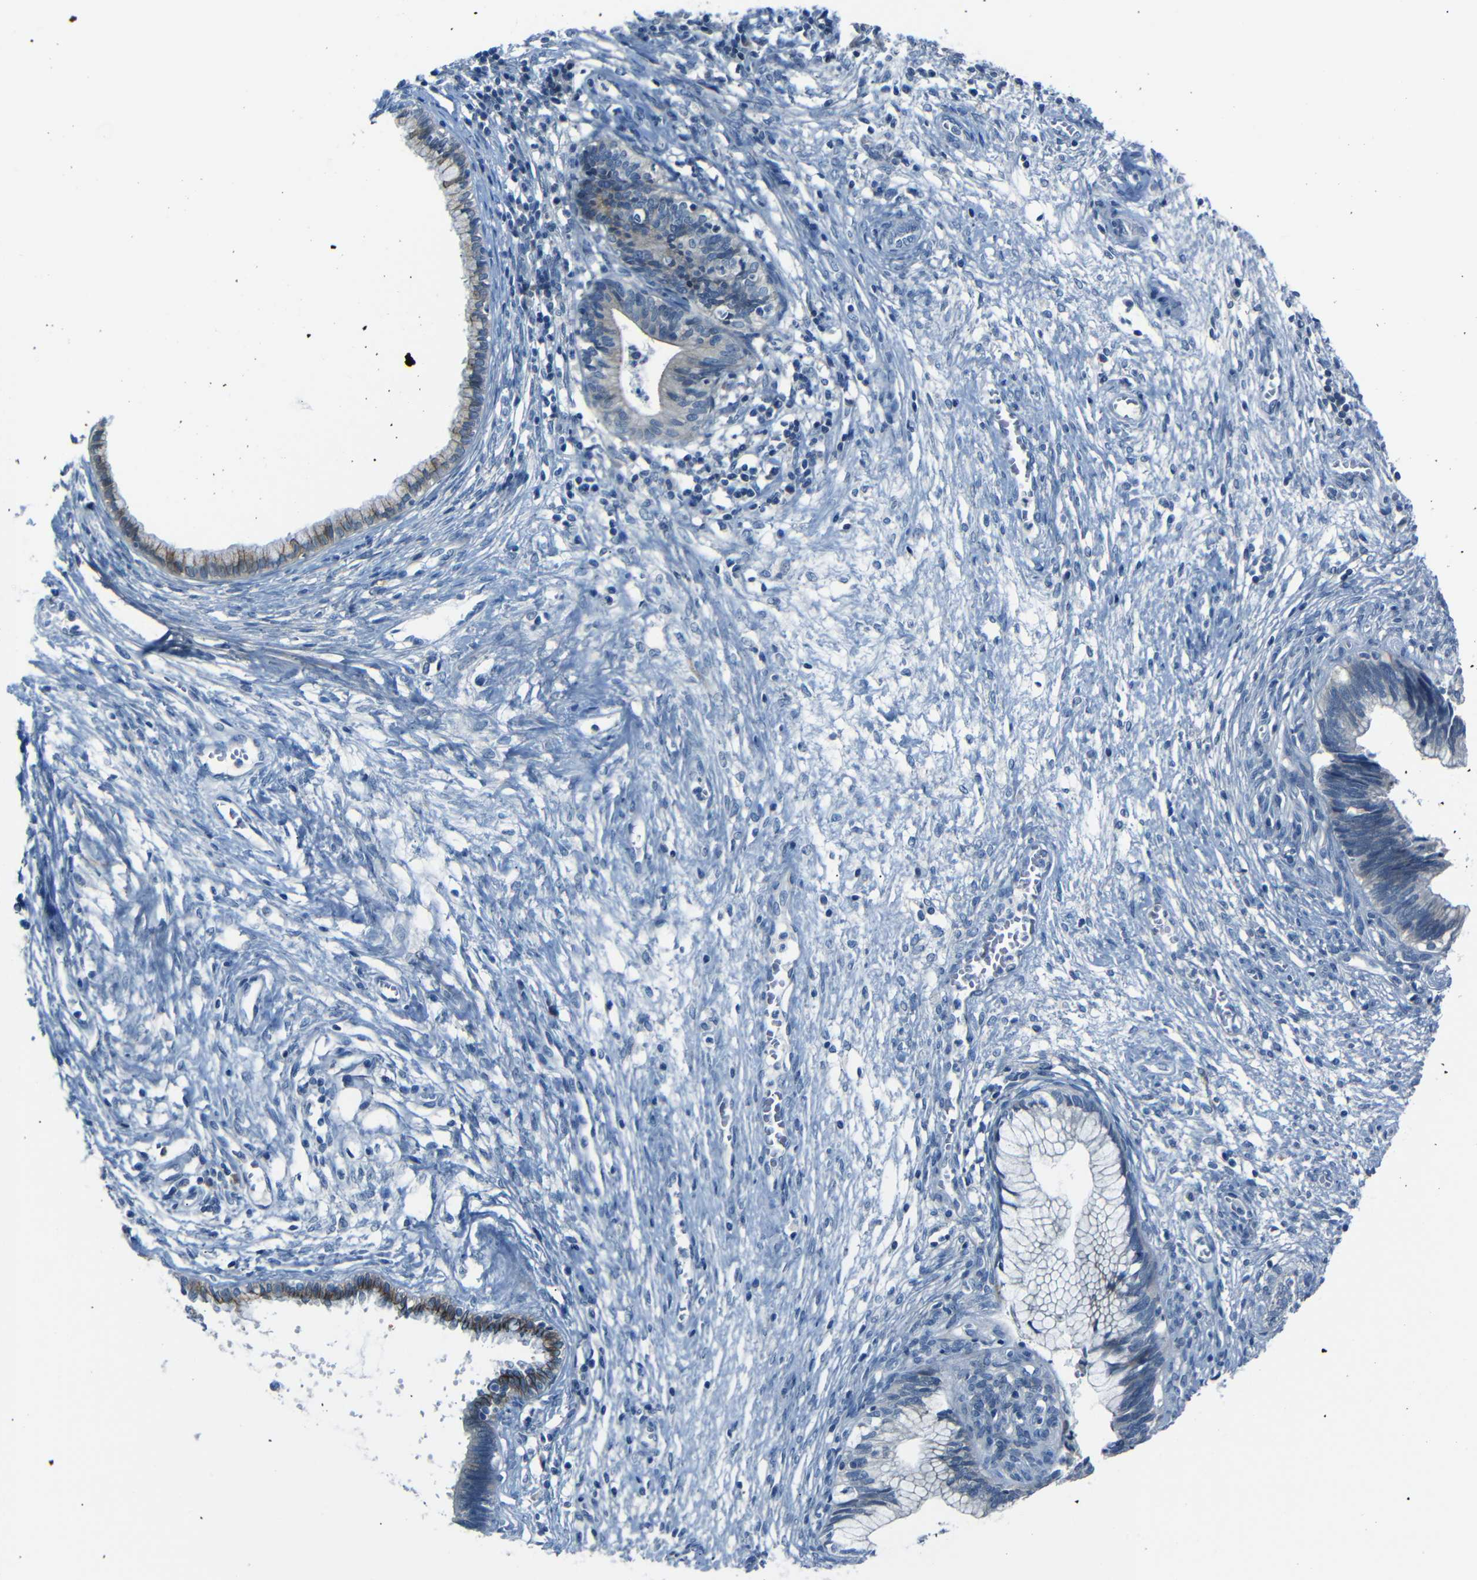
{"staining": {"intensity": "moderate", "quantity": "<25%", "location": "cytoplasmic/membranous"}, "tissue": "cervical cancer", "cell_type": "Tumor cells", "image_type": "cancer", "snomed": [{"axis": "morphology", "description": "Adenocarcinoma, NOS"}, {"axis": "topography", "description": "Cervix"}], "caption": "Immunohistochemistry (DAB (3,3'-diaminobenzidine)) staining of cervical cancer (adenocarcinoma) displays moderate cytoplasmic/membranous protein positivity in about <25% of tumor cells.", "gene": "ANK3", "patient": {"sex": "female", "age": 44}}